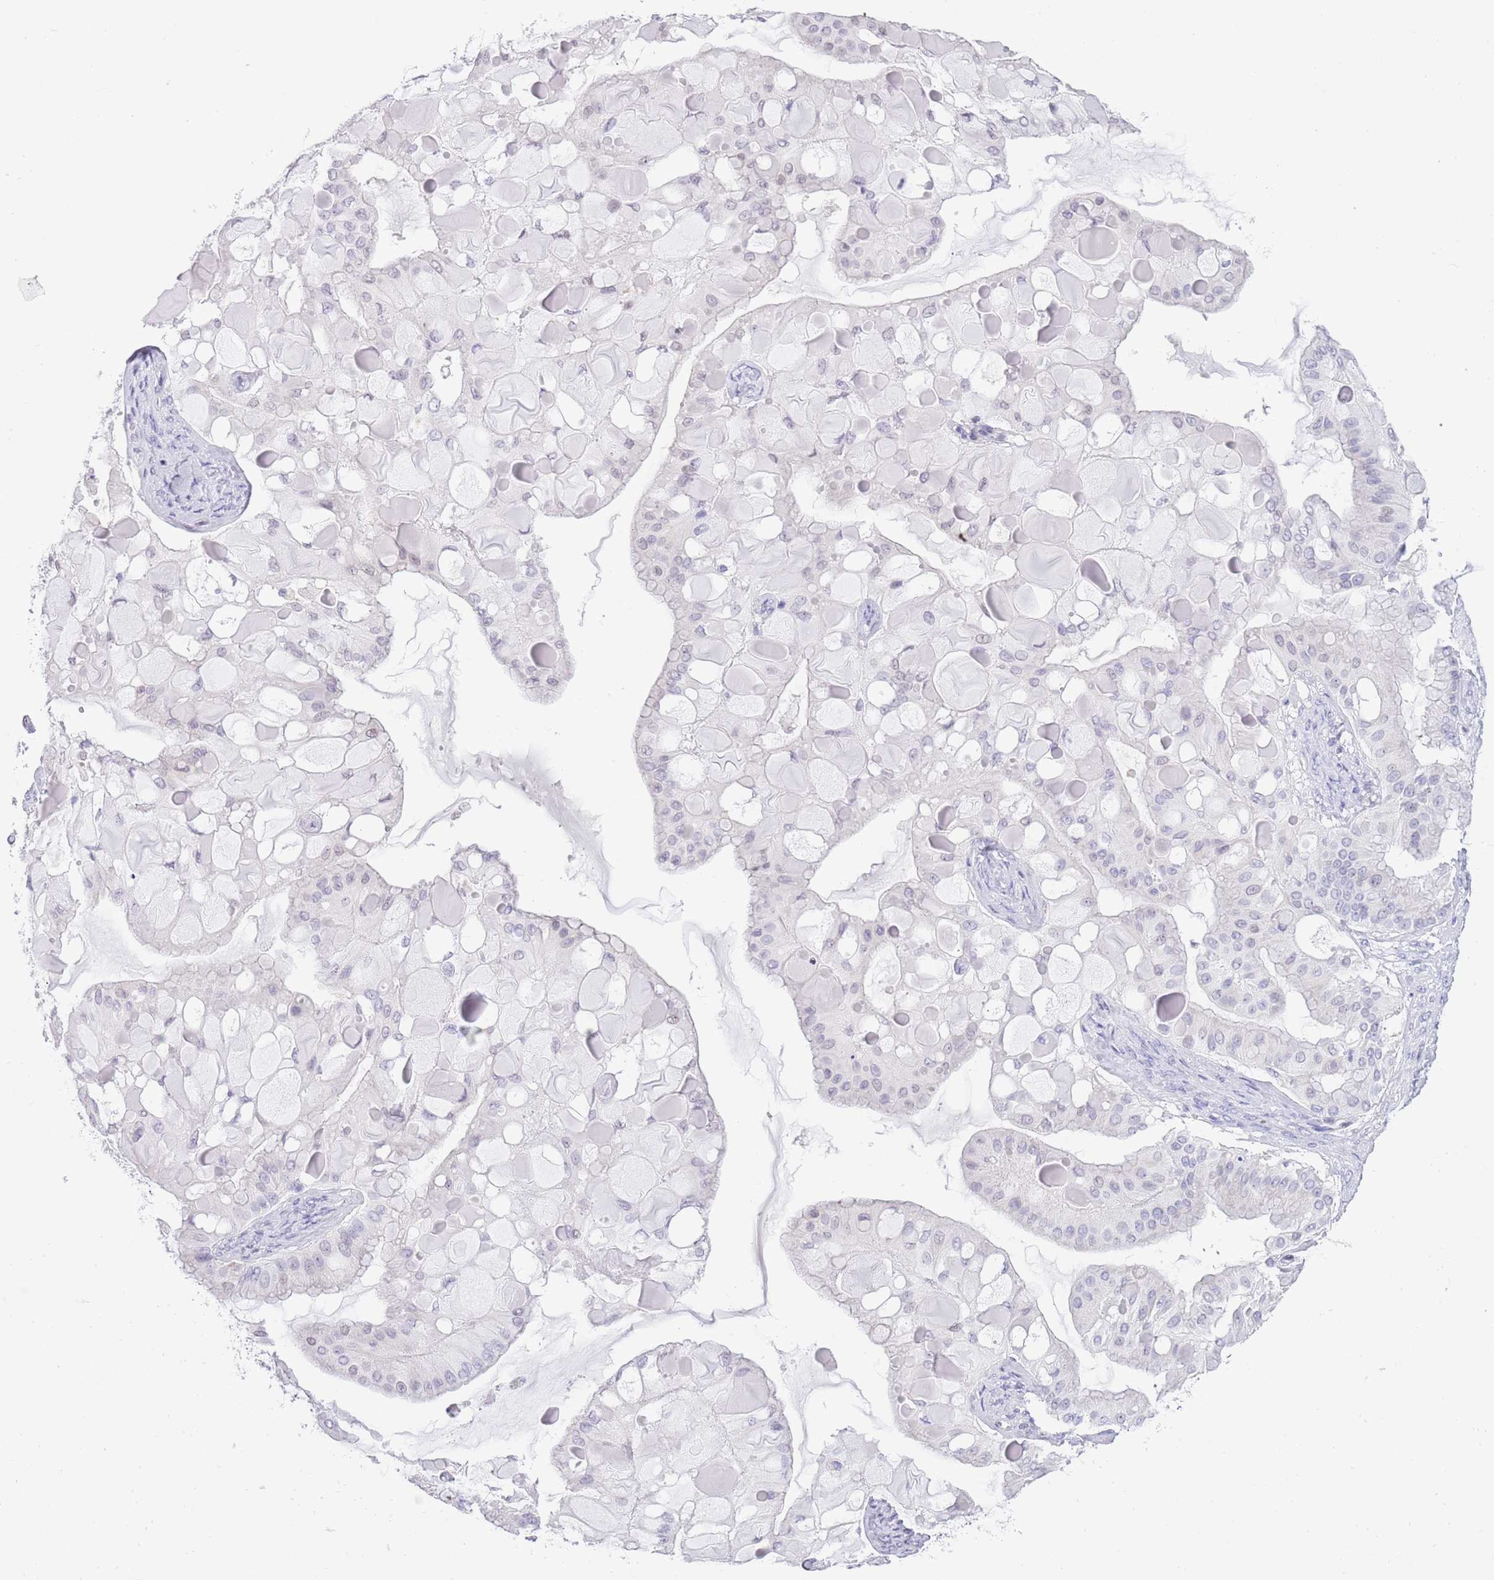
{"staining": {"intensity": "negative", "quantity": "none", "location": "none"}, "tissue": "ovarian cancer", "cell_type": "Tumor cells", "image_type": "cancer", "snomed": [{"axis": "morphology", "description": "Cystadenocarcinoma, mucinous, NOS"}, {"axis": "topography", "description": "Ovary"}], "caption": "The IHC micrograph has no significant expression in tumor cells of ovarian cancer tissue. The staining was performed using DAB (3,3'-diaminobenzidine) to visualize the protein expression in brown, while the nuclei were stained in blue with hematoxylin (Magnification: 20x).", "gene": "PPP1R17", "patient": {"sex": "female", "age": 61}}